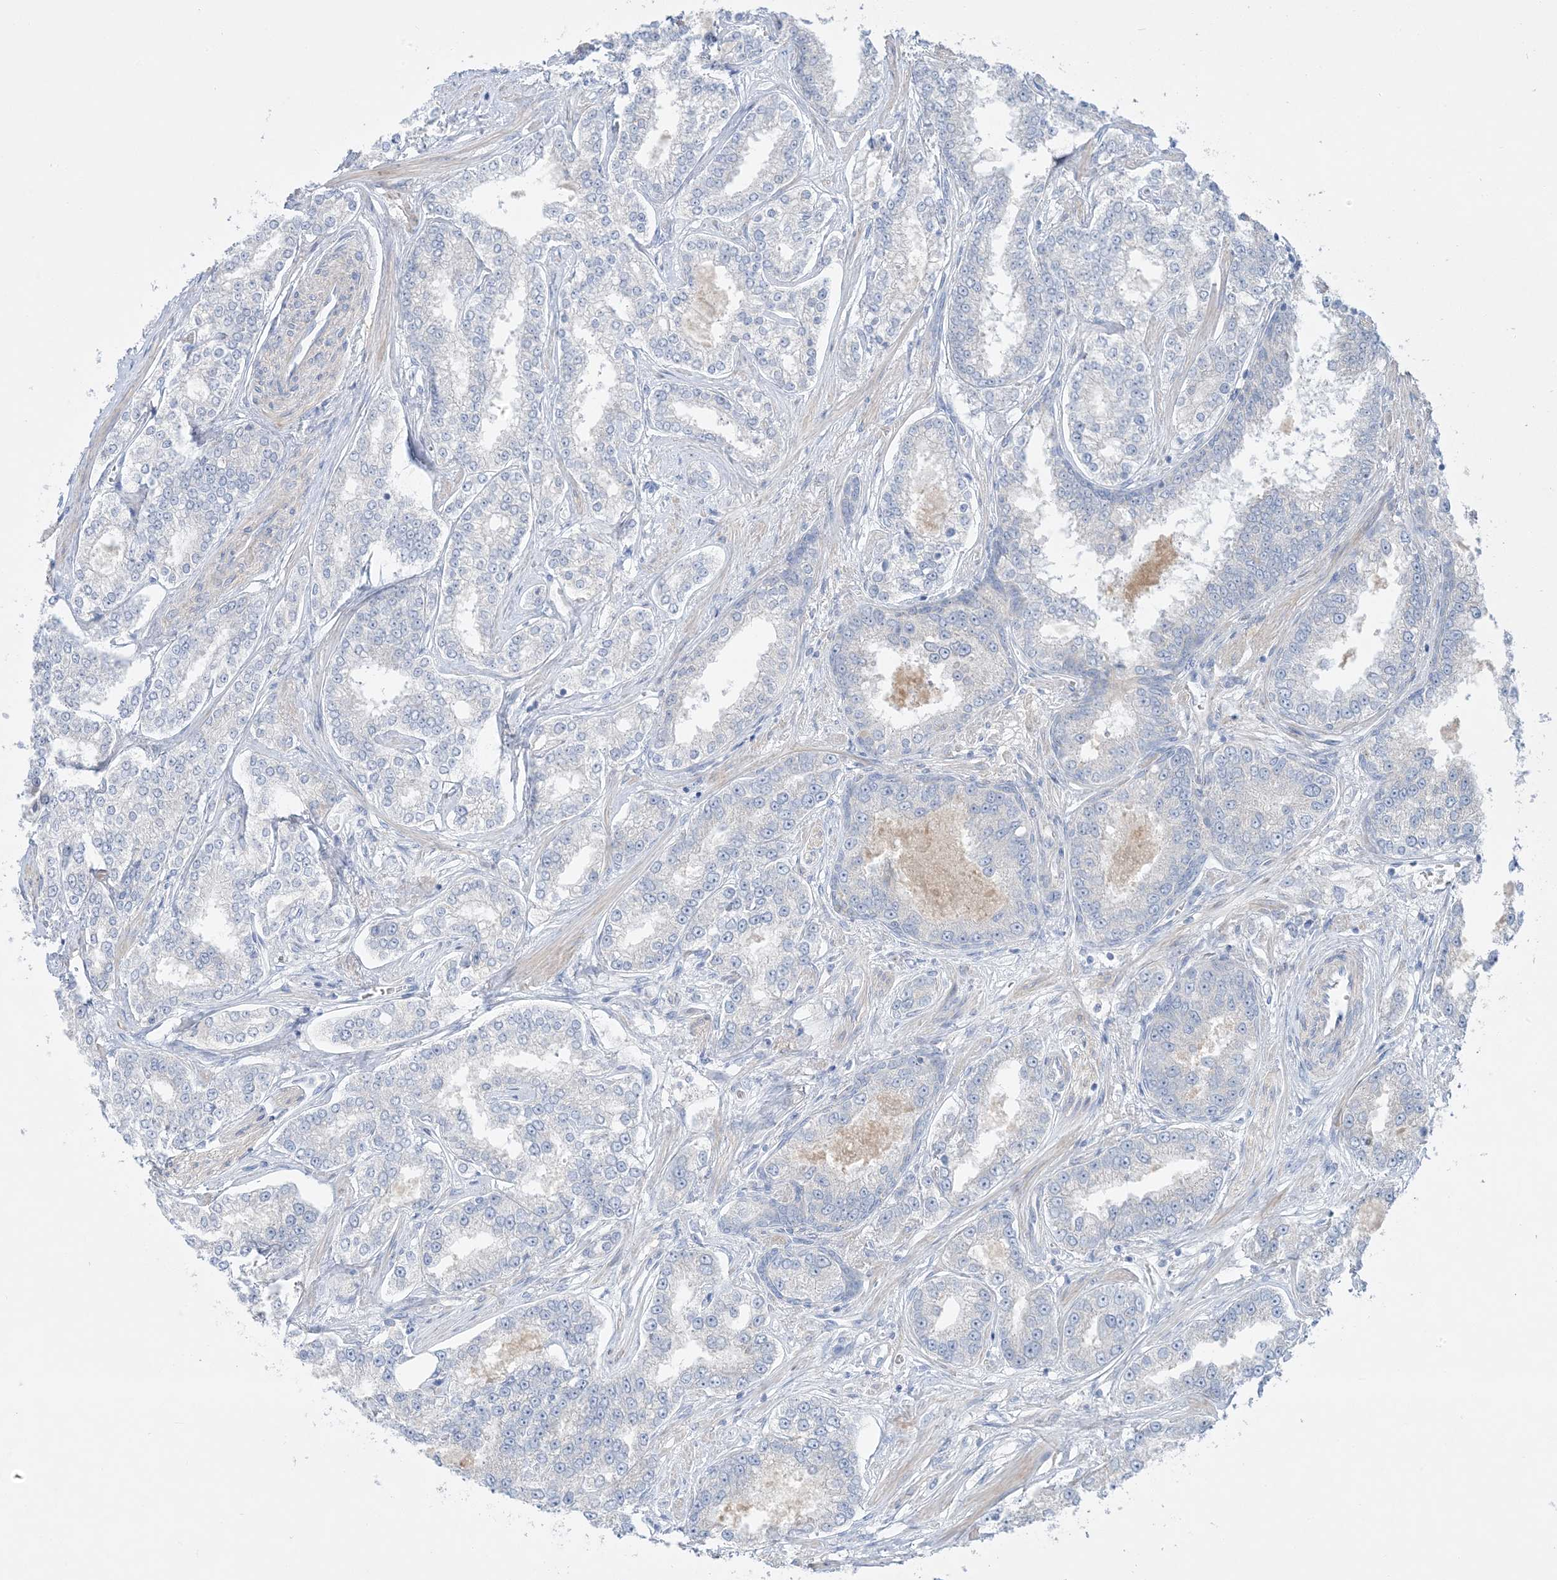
{"staining": {"intensity": "negative", "quantity": "none", "location": "none"}, "tissue": "prostate cancer", "cell_type": "Tumor cells", "image_type": "cancer", "snomed": [{"axis": "morphology", "description": "Normal tissue, NOS"}, {"axis": "morphology", "description": "Adenocarcinoma, High grade"}, {"axis": "topography", "description": "Prostate"}], "caption": "This is a image of IHC staining of adenocarcinoma (high-grade) (prostate), which shows no positivity in tumor cells.", "gene": "FAM184A", "patient": {"sex": "male", "age": 83}}